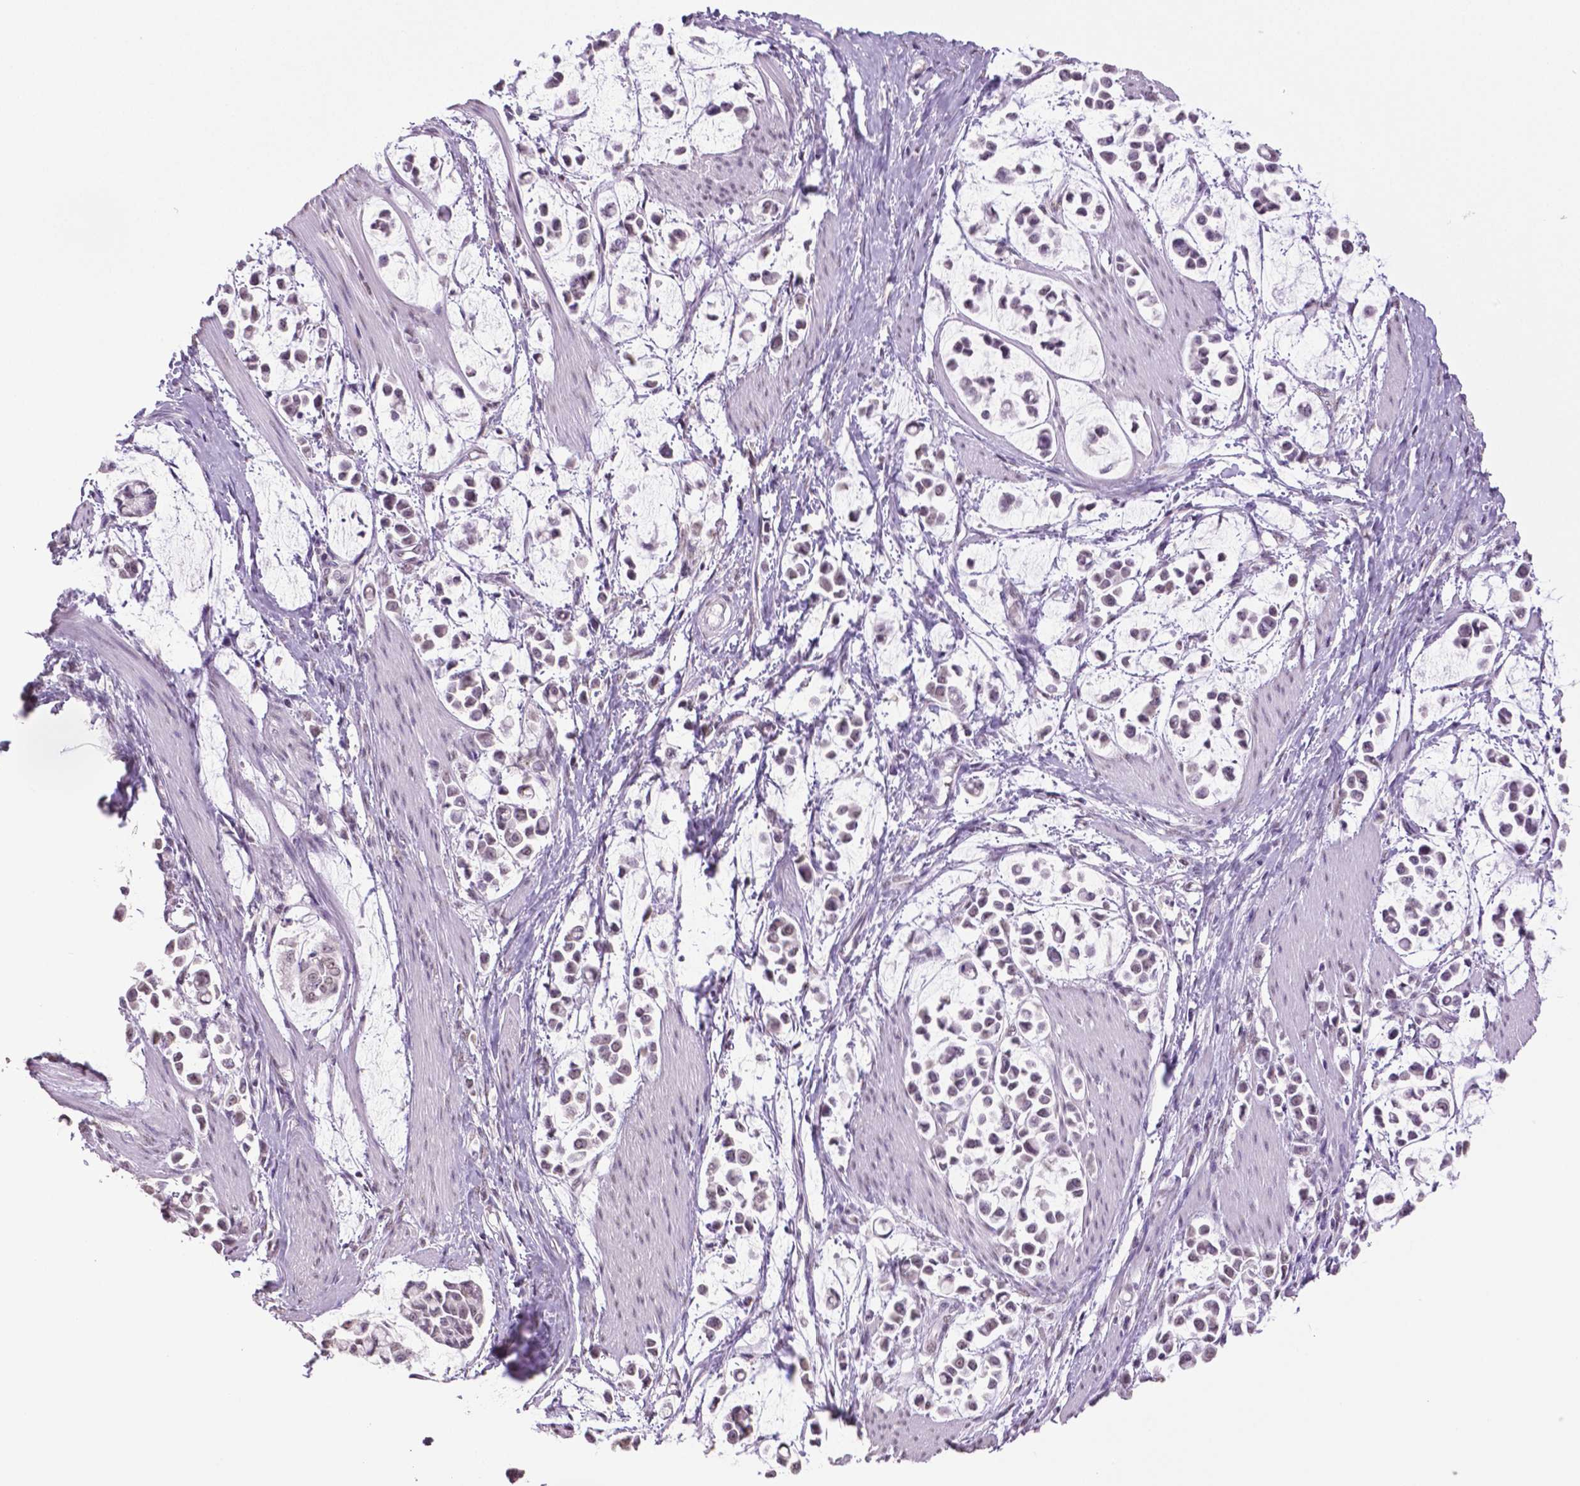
{"staining": {"intensity": "weak", "quantity": "<25%", "location": "nuclear"}, "tissue": "stomach cancer", "cell_type": "Tumor cells", "image_type": "cancer", "snomed": [{"axis": "morphology", "description": "Adenocarcinoma, NOS"}, {"axis": "topography", "description": "Stomach"}], "caption": "This is a histopathology image of IHC staining of stomach cancer (adenocarcinoma), which shows no positivity in tumor cells.", "gene": "IGF2BP1", "patient": {"sex": "male", "age": 82}}